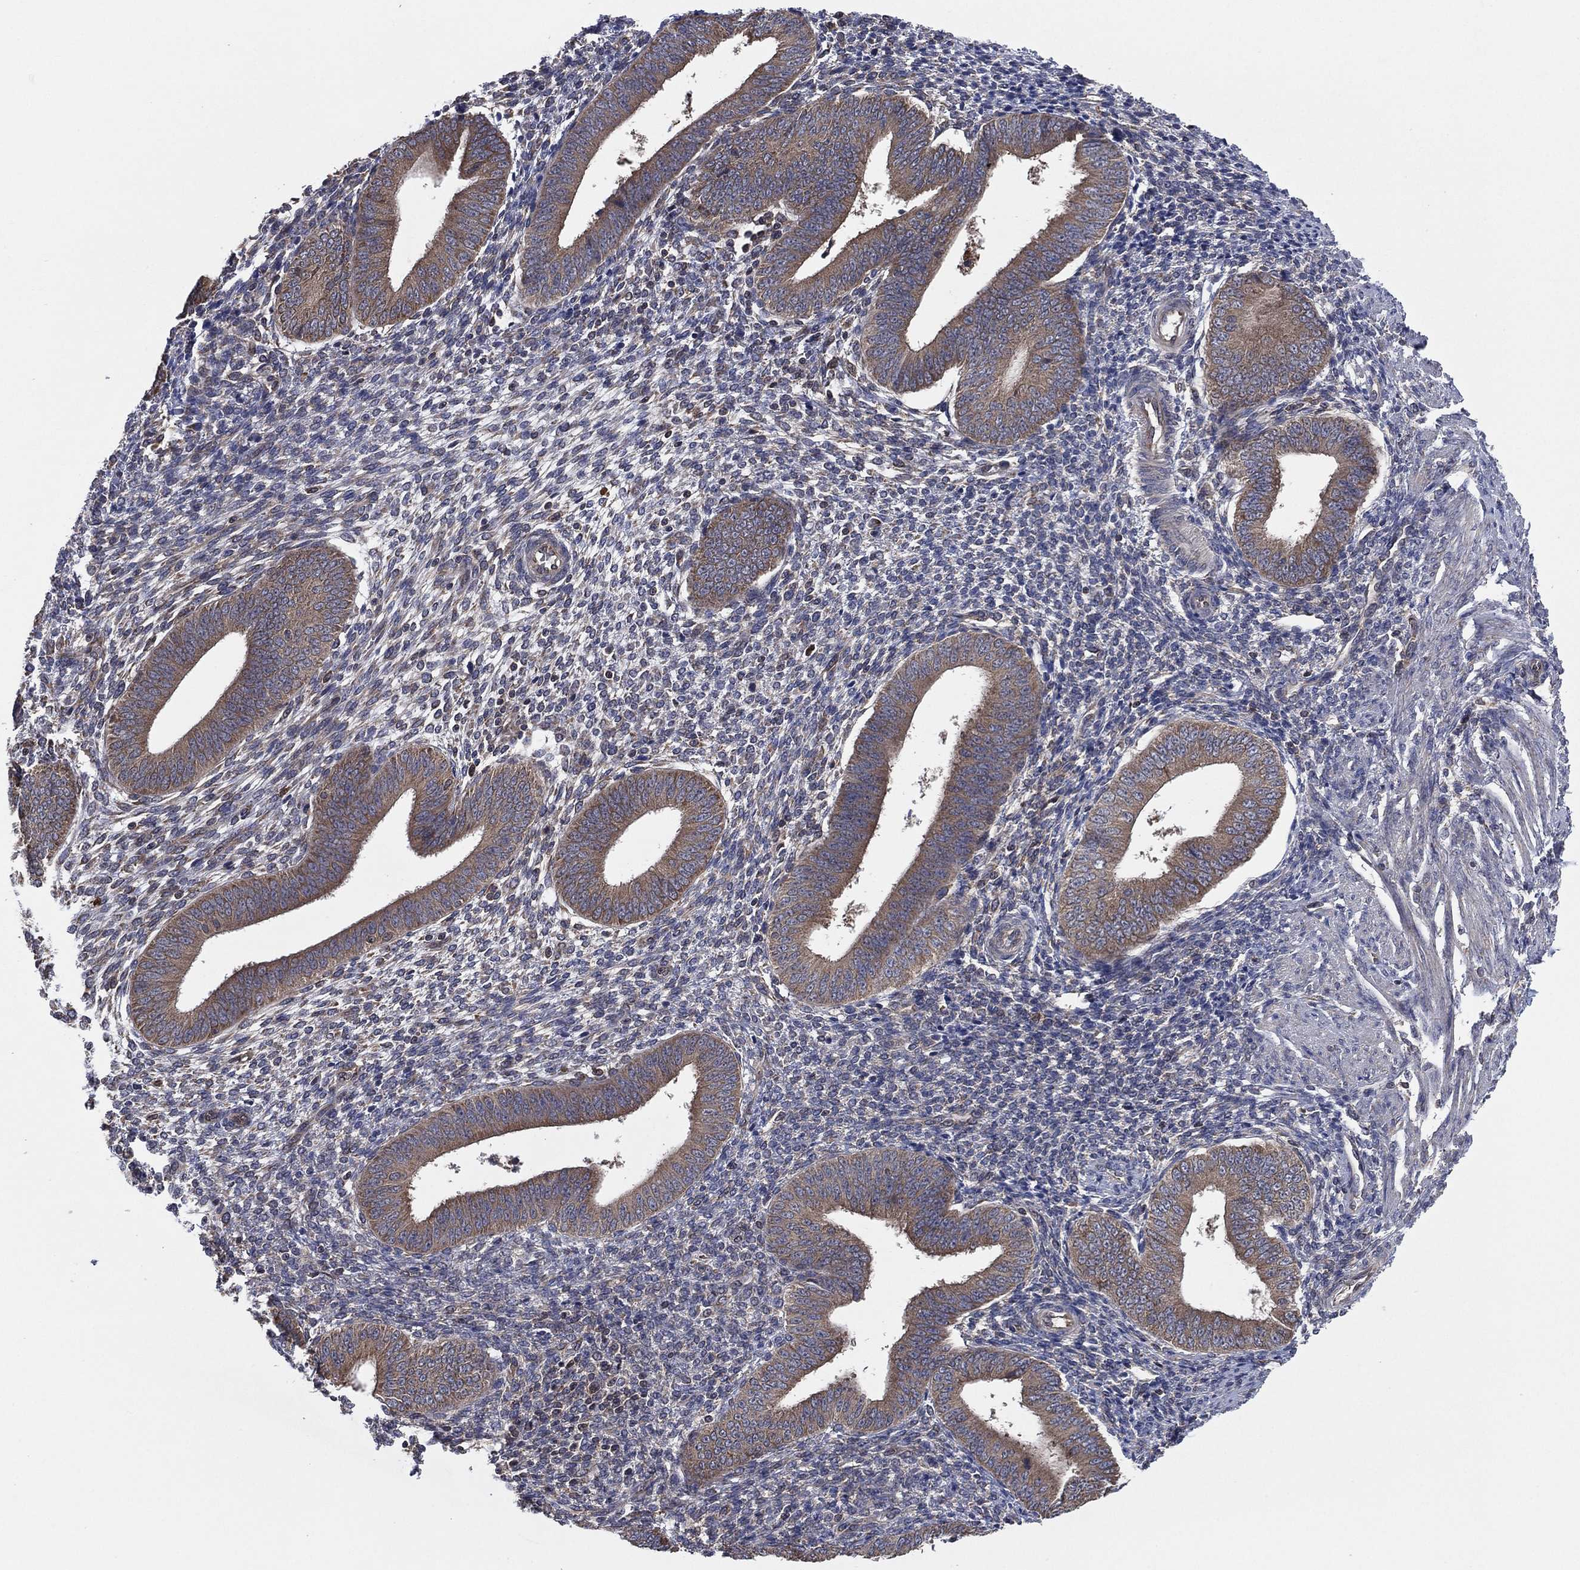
{"staining": {"intensity": "negative", "quantity": "none", "location": "none"}, "tissue": "endometrium", "cell_type": "Cells in endometrial stroma", "image_type": "normal", "snomed": [{"axis": "morphology", "description": "Normal tissue, NOS"}, {"axis": "topography", "description": "Endometrium"}], "caption": "Immunohistochemical staining of benign endometrium reveals no significant positivity in cells in endometrial stroma. Brightfield microscopy of IHC stained with DAB (brown) and hematoxylin (blue), captured at high magnification.", "gene": "C2orf76", "patient": {"sex": "female", "age": 39}}